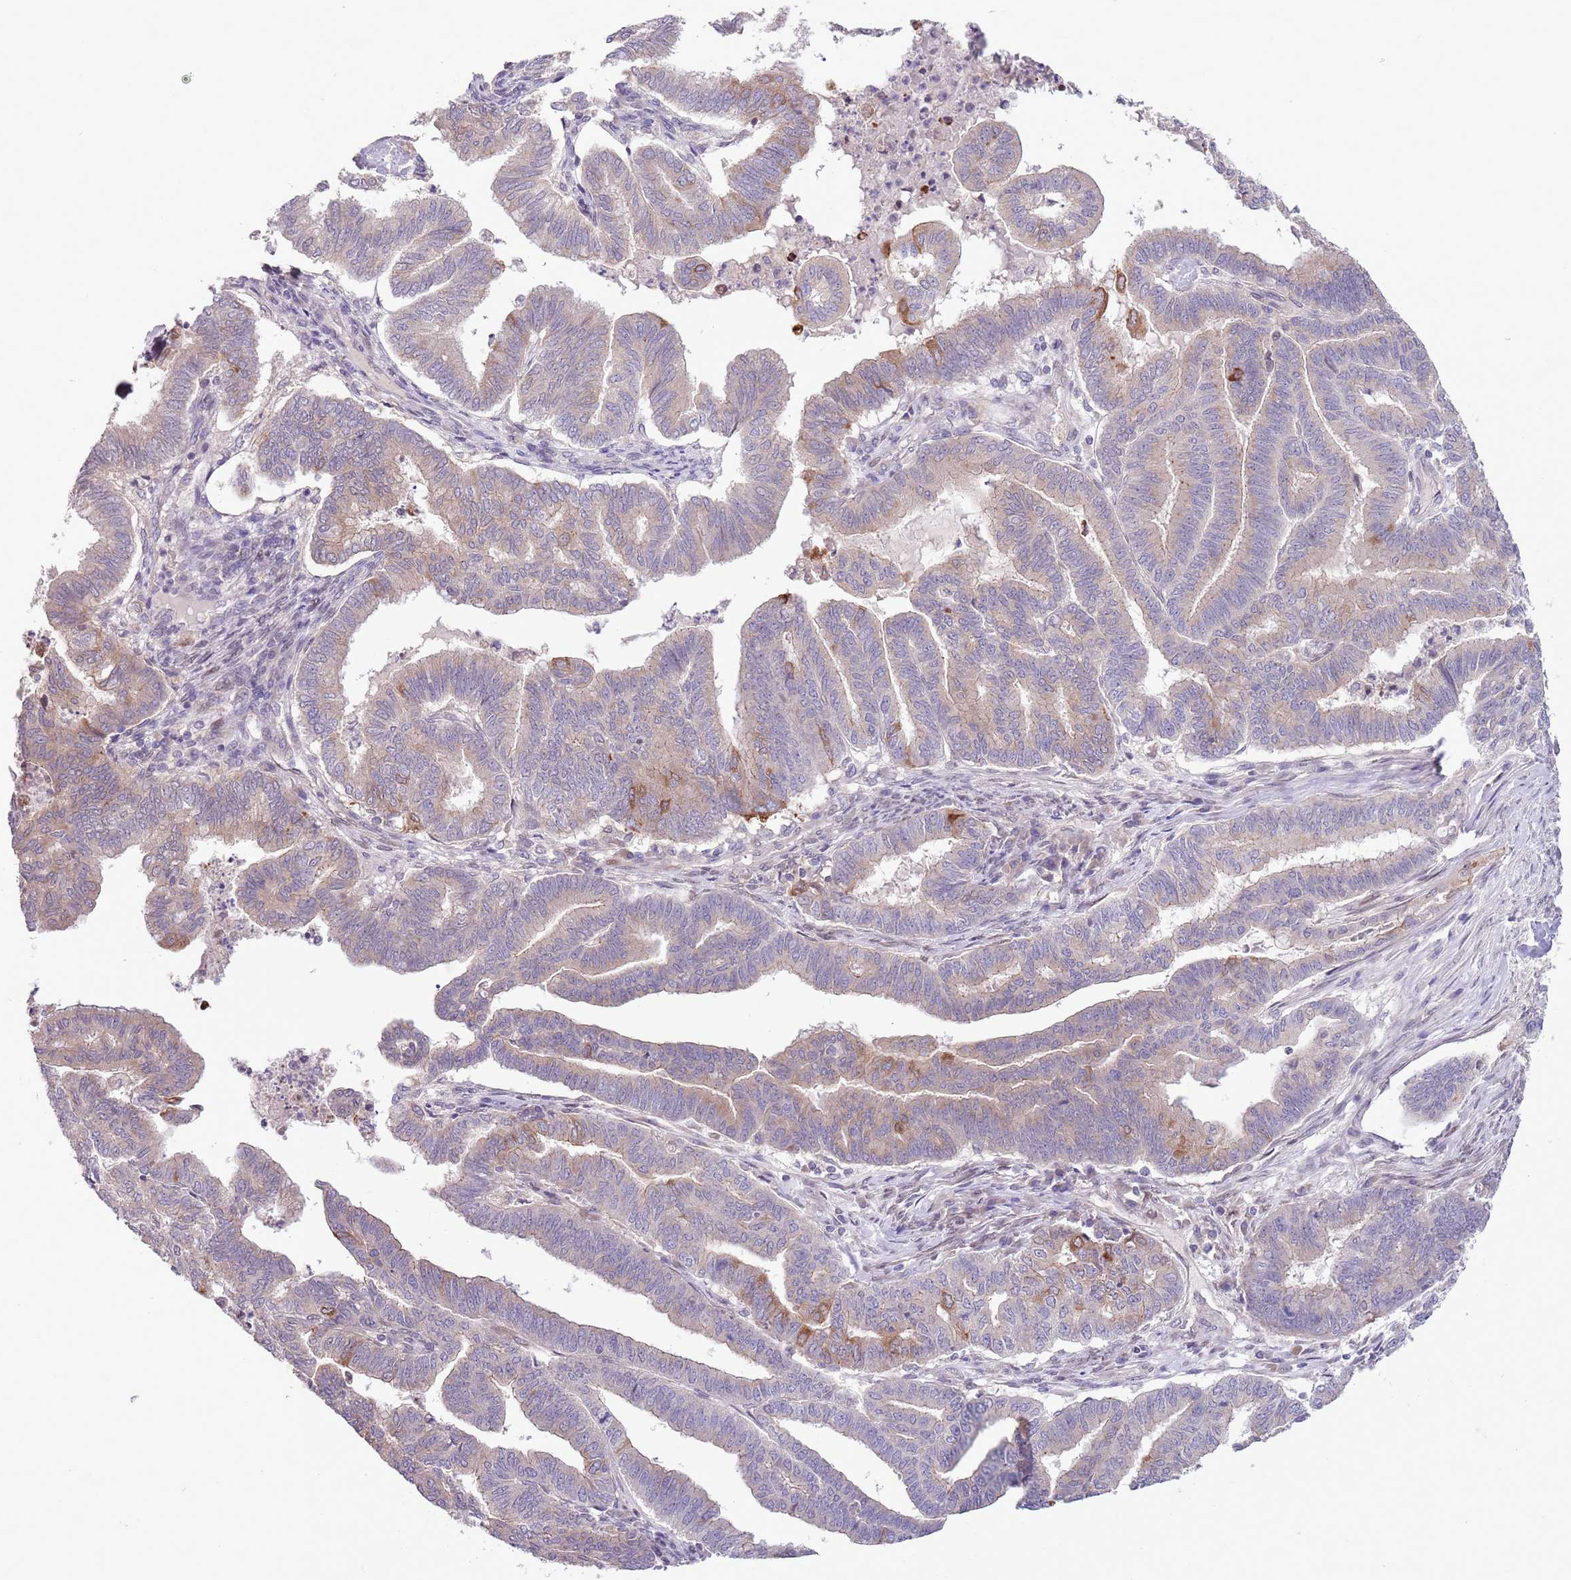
{"staining": {"intensity": "weak", "quantity": "<25%", "location": "cytoplasmic/membranous"}, "tissue": "endometrial cancer", "cell_type": "Tumor cells", "image_type": "cancer", "snomed": [{"axis": "morphology", "description": "Adenocarcinoma, NOS"}, {"axis": "topography", "description": "Endometrium"}], "caption": "IHC histopathology image of human endometrial adenocarcinoma stained for a protein (brown), which reveals no staining in tumor cells.", "gene": "CCND2", "patient": {"sex": "female", "age": 79}}